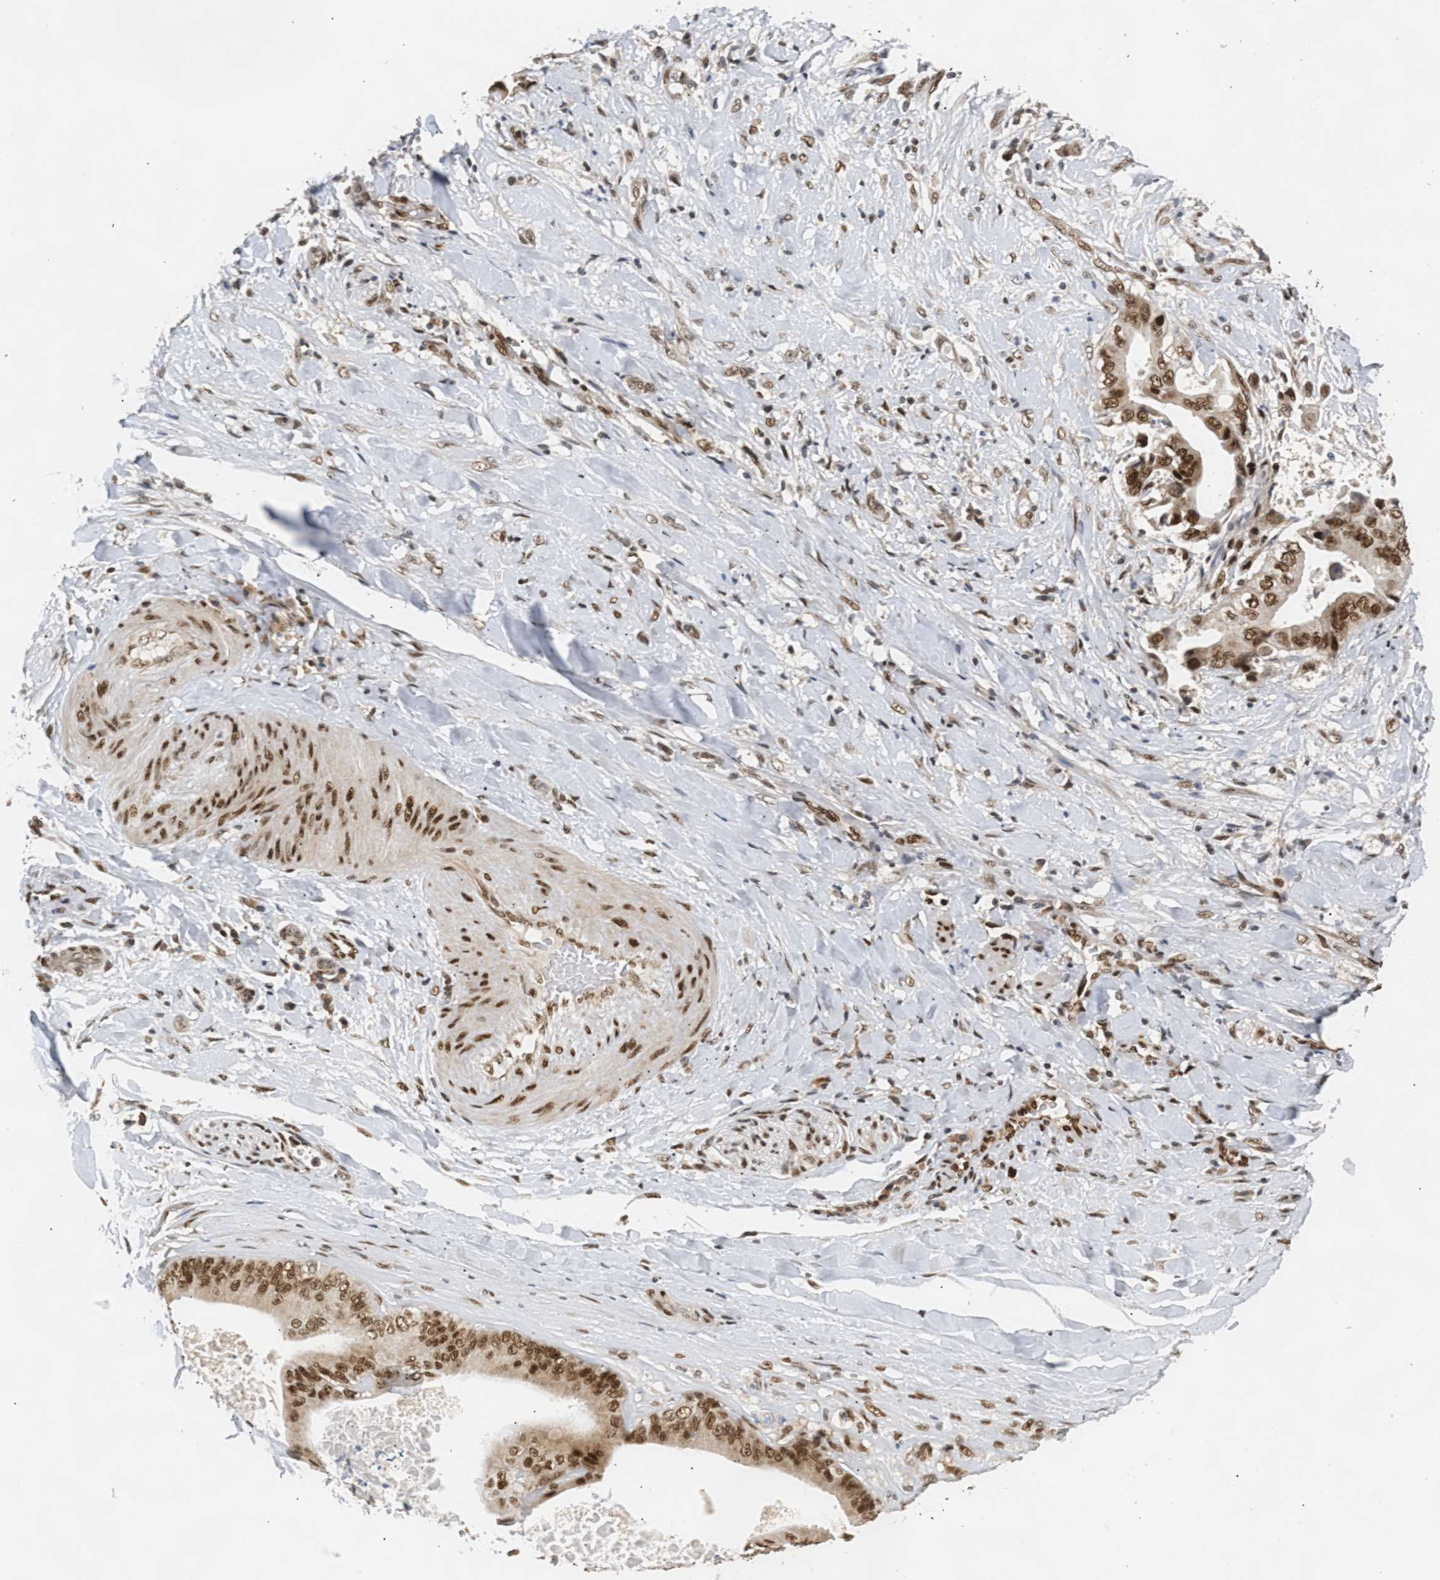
{"staining": {"intensity": "strong", "quantity": ">75%", "location": "nuclear"}, "tissue": "liver cancer", "cell_type": "Tumor cells", "image_type": "cancer", "snomed": [{"axis": "morphology", "description": "Cholangiocarcinoma"}, {"axis": "topography", "description": "Liver"}], "caption": "Immunohistochemistry (IHC) of human liver cancer shows high levels of strong nuclear staining in about >75% of tumor cells. (Brightfield microscopy of DAB IHC at high magnification).", "gene": "SSBP2", "patient": {"sex": "male", "age": 58}}